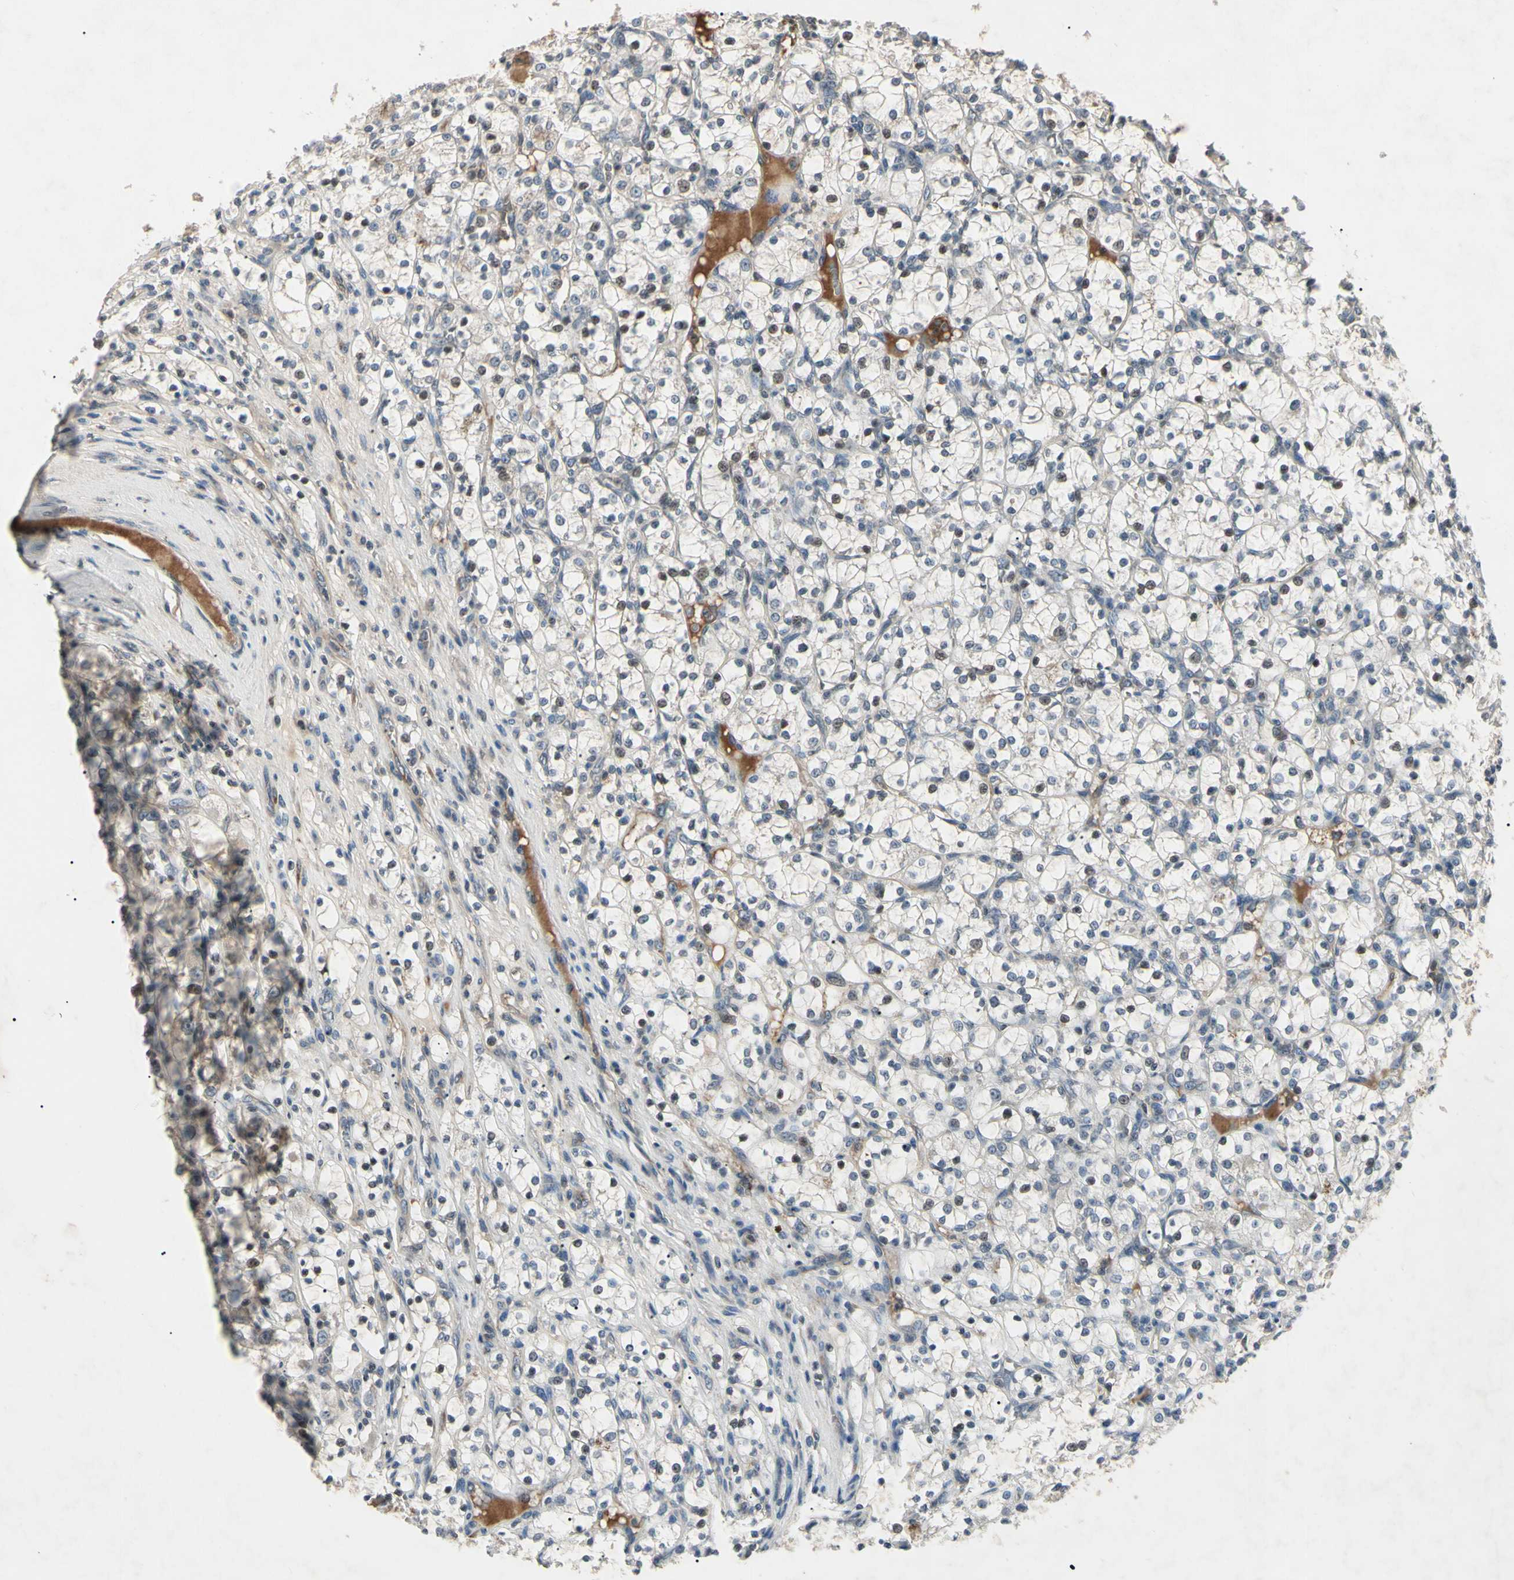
{"staining": {"intensity": "negative", "quantity": "none", "location": "none"}, "tissue": "renal cancer", "cell_type": "Tumor cells", "image_type": "cancer", "snomed": [{"axis": "morphology", "description": "Adenocarcinoma, NOS"}, {"axis": "topography", "description": "Kidney"}], "caption": "Tumor cells show no significant protein staining in adenocarcinoma (renal).", "gene": "AEBP1", "patient": {"sex": "female", "age": 69}}